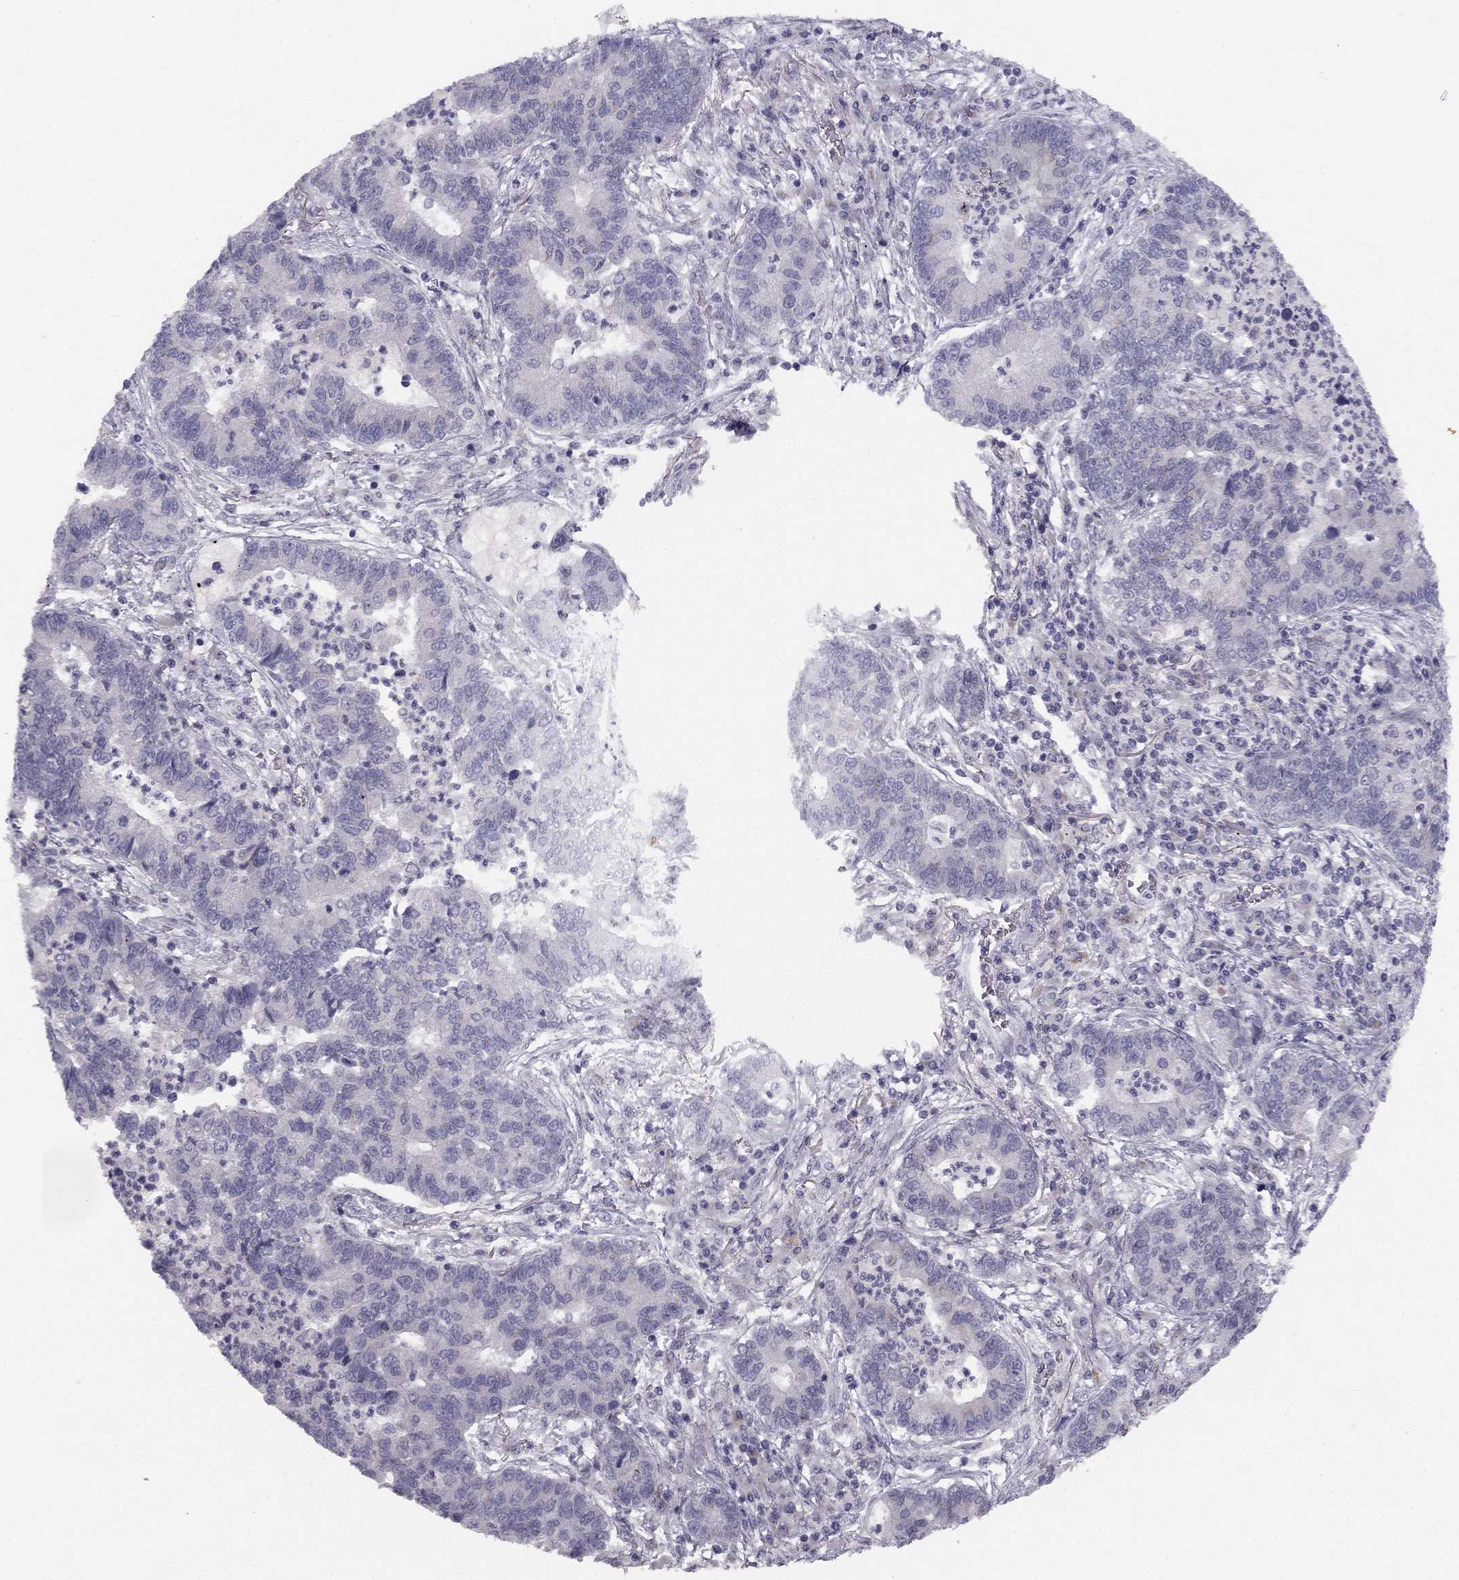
{"staining": {"intensity": "negative", "quantity": "none", "location": "none"}, "tissue": "lung cancer", "cell_type": "Tumor cells", "image_type": "cancer", "snomed": [{"axis": "morphology", "description": "Adenocarcinoma, NOS"}, {"axis": "topography", "description": "Lung"}], "caption": "IHC histopathology image of neoplastic tissue: lung cancer (adenocarcinoma) stained with DAB (3,3'-diaminobenzidine) demonstrates no significant protein staining in tumor cells.", "gene": "TRPS1", "patient": {"sex": "female", "age": 57}}